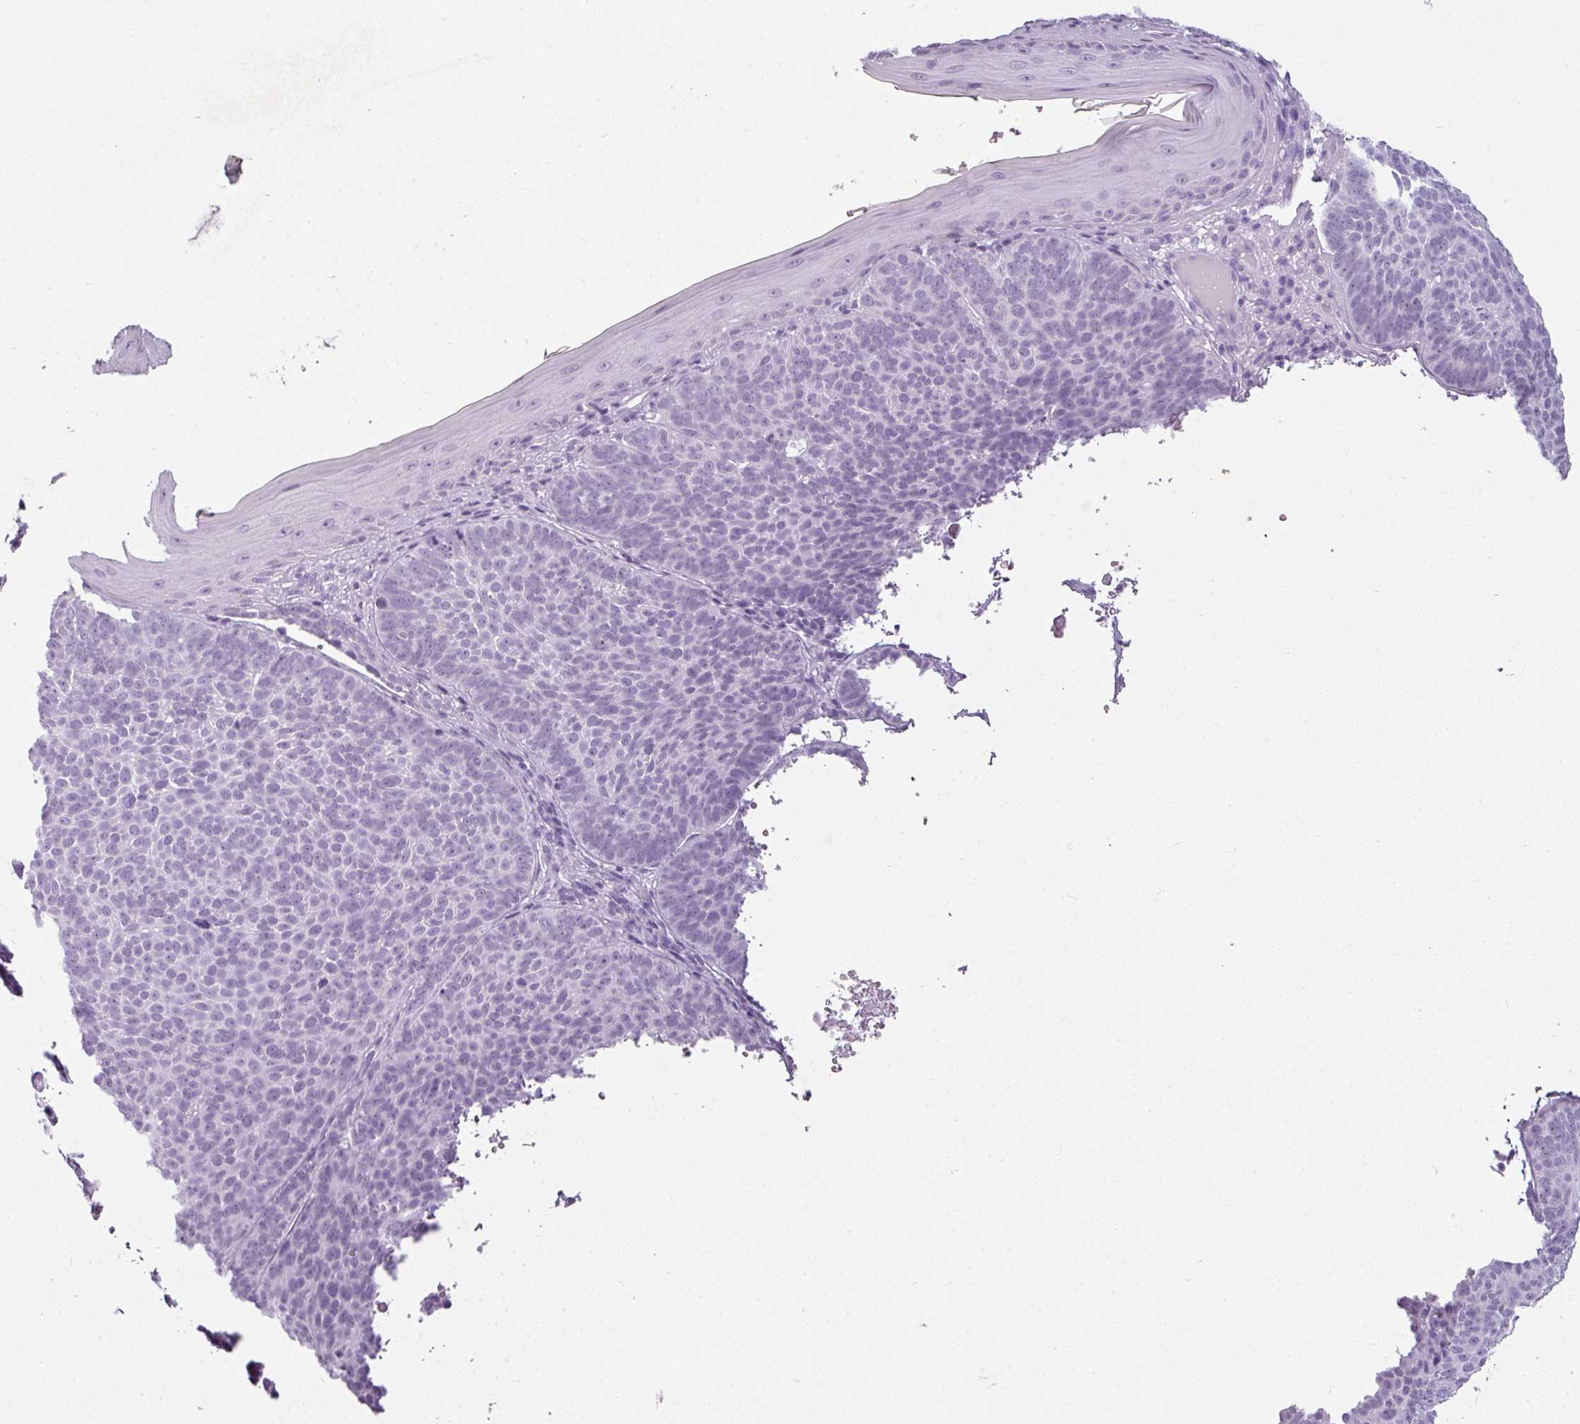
{"staining": {"intensity": "negative", "quantity": "none", "location": "none"}, "tissue": "skin cancer", "cell_type": "Tumor cells", "image_type": "cancer", "snomed": [{"axis": "morphology", "description": "Basal cell carcinoma"}, {"axis": "topography", "description": "Skin"}], "caption": "Protein analysis of skin cancer displays no significant expression in tumor cells.", "gene": "SCT", "patient": {"sex": "male", "age": 85}}